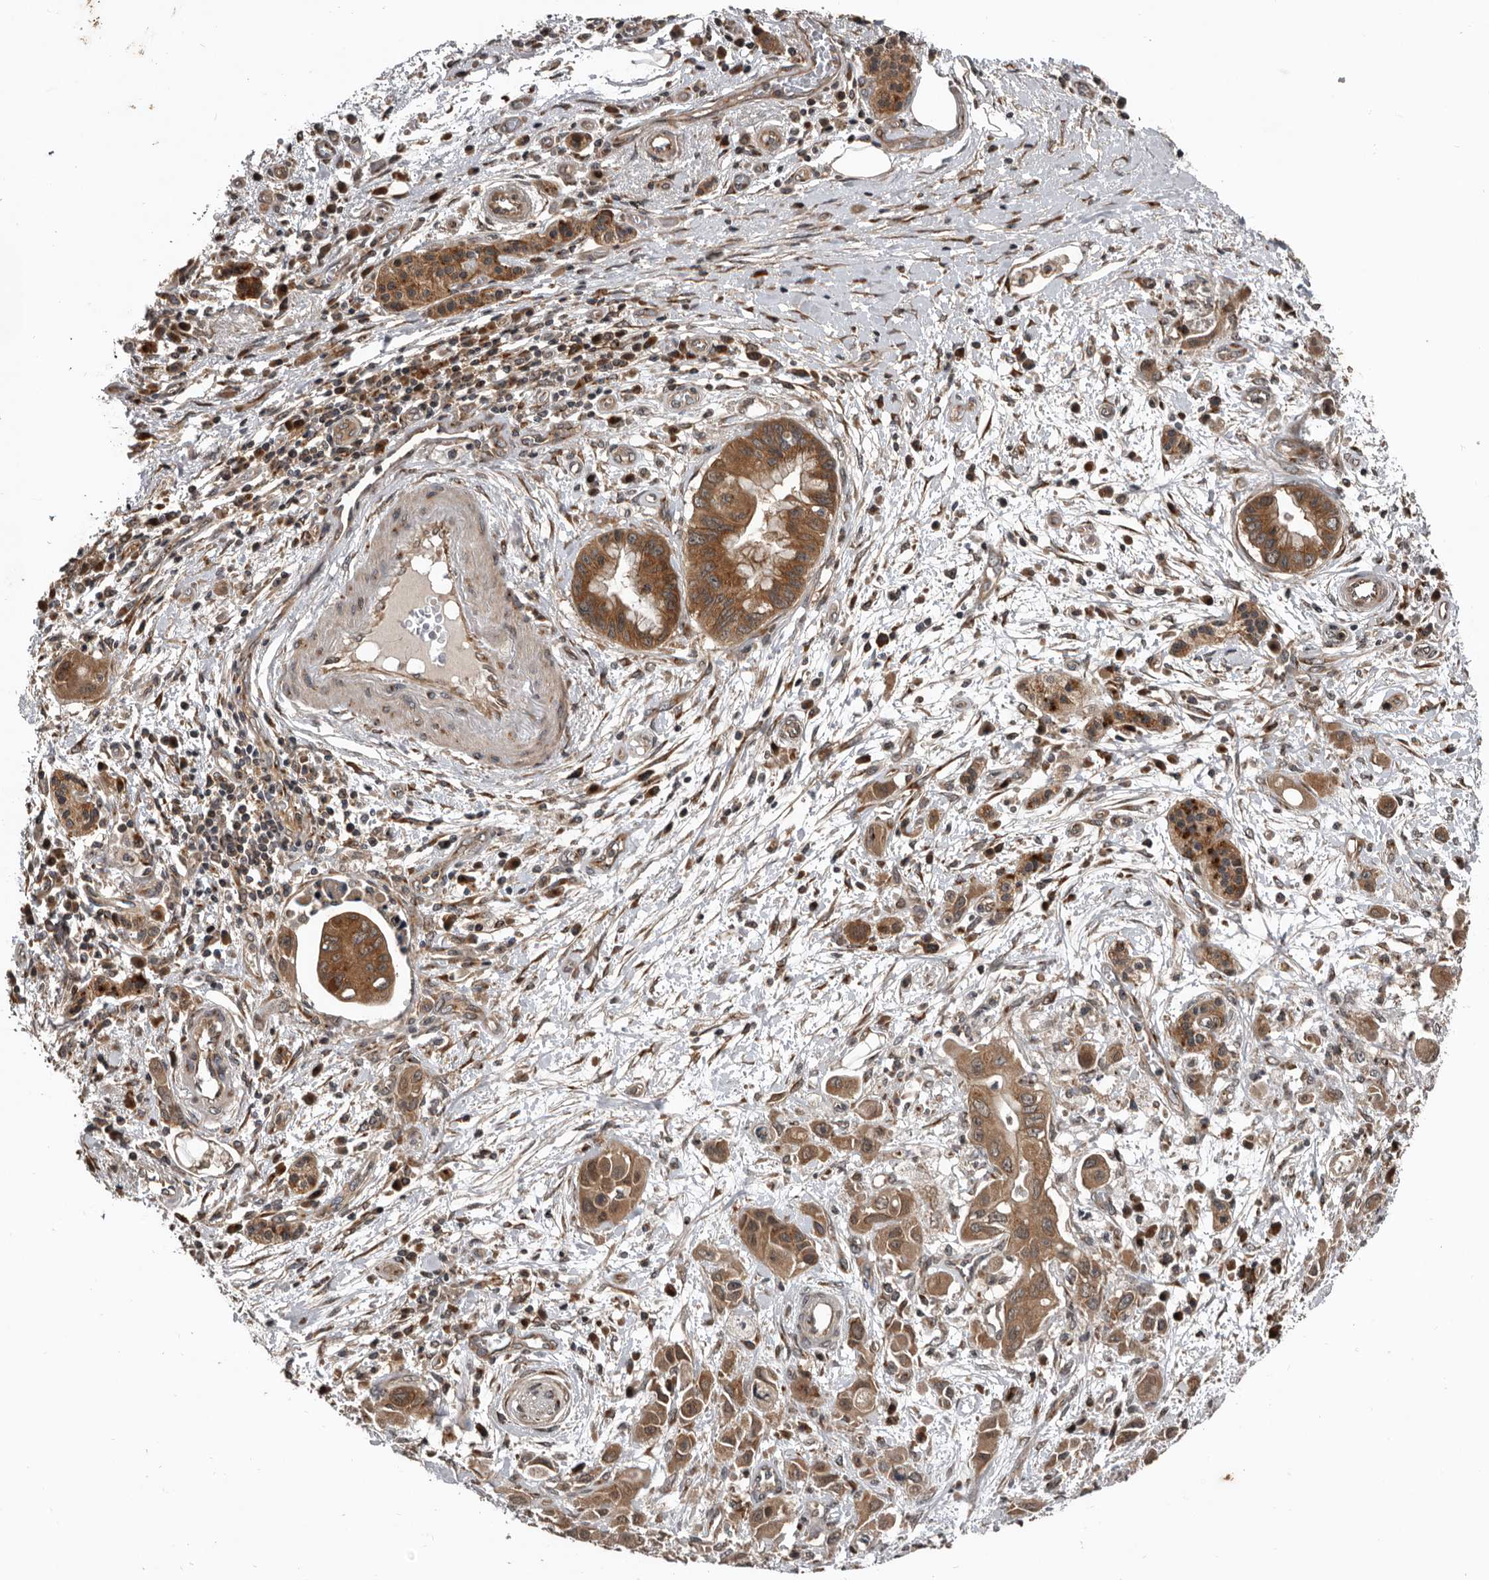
{"staining": {"intensity": "moderate", "quantity": ">75%", "location": "cytoplasmic/membranous"}, "tissue": "pancreatic cancer", "cell_type": "Tumor cells", "image_type": "cancer", "snomed": [{"axis": "morphology", "description": "Adenocarcinoma, NOS"}, {"axis": "topography", "description": "Pancreas"}], "caption": "Immunohistochemical staining of human pancreatic cancer exhibits medium levels of moderate cytoplasmic/membranous protein positivity in about >75% of tumor cells. Nuclei are stained in blue.", "gene": "CCDC190", "patient": {"sex": "female", "age": 73}}